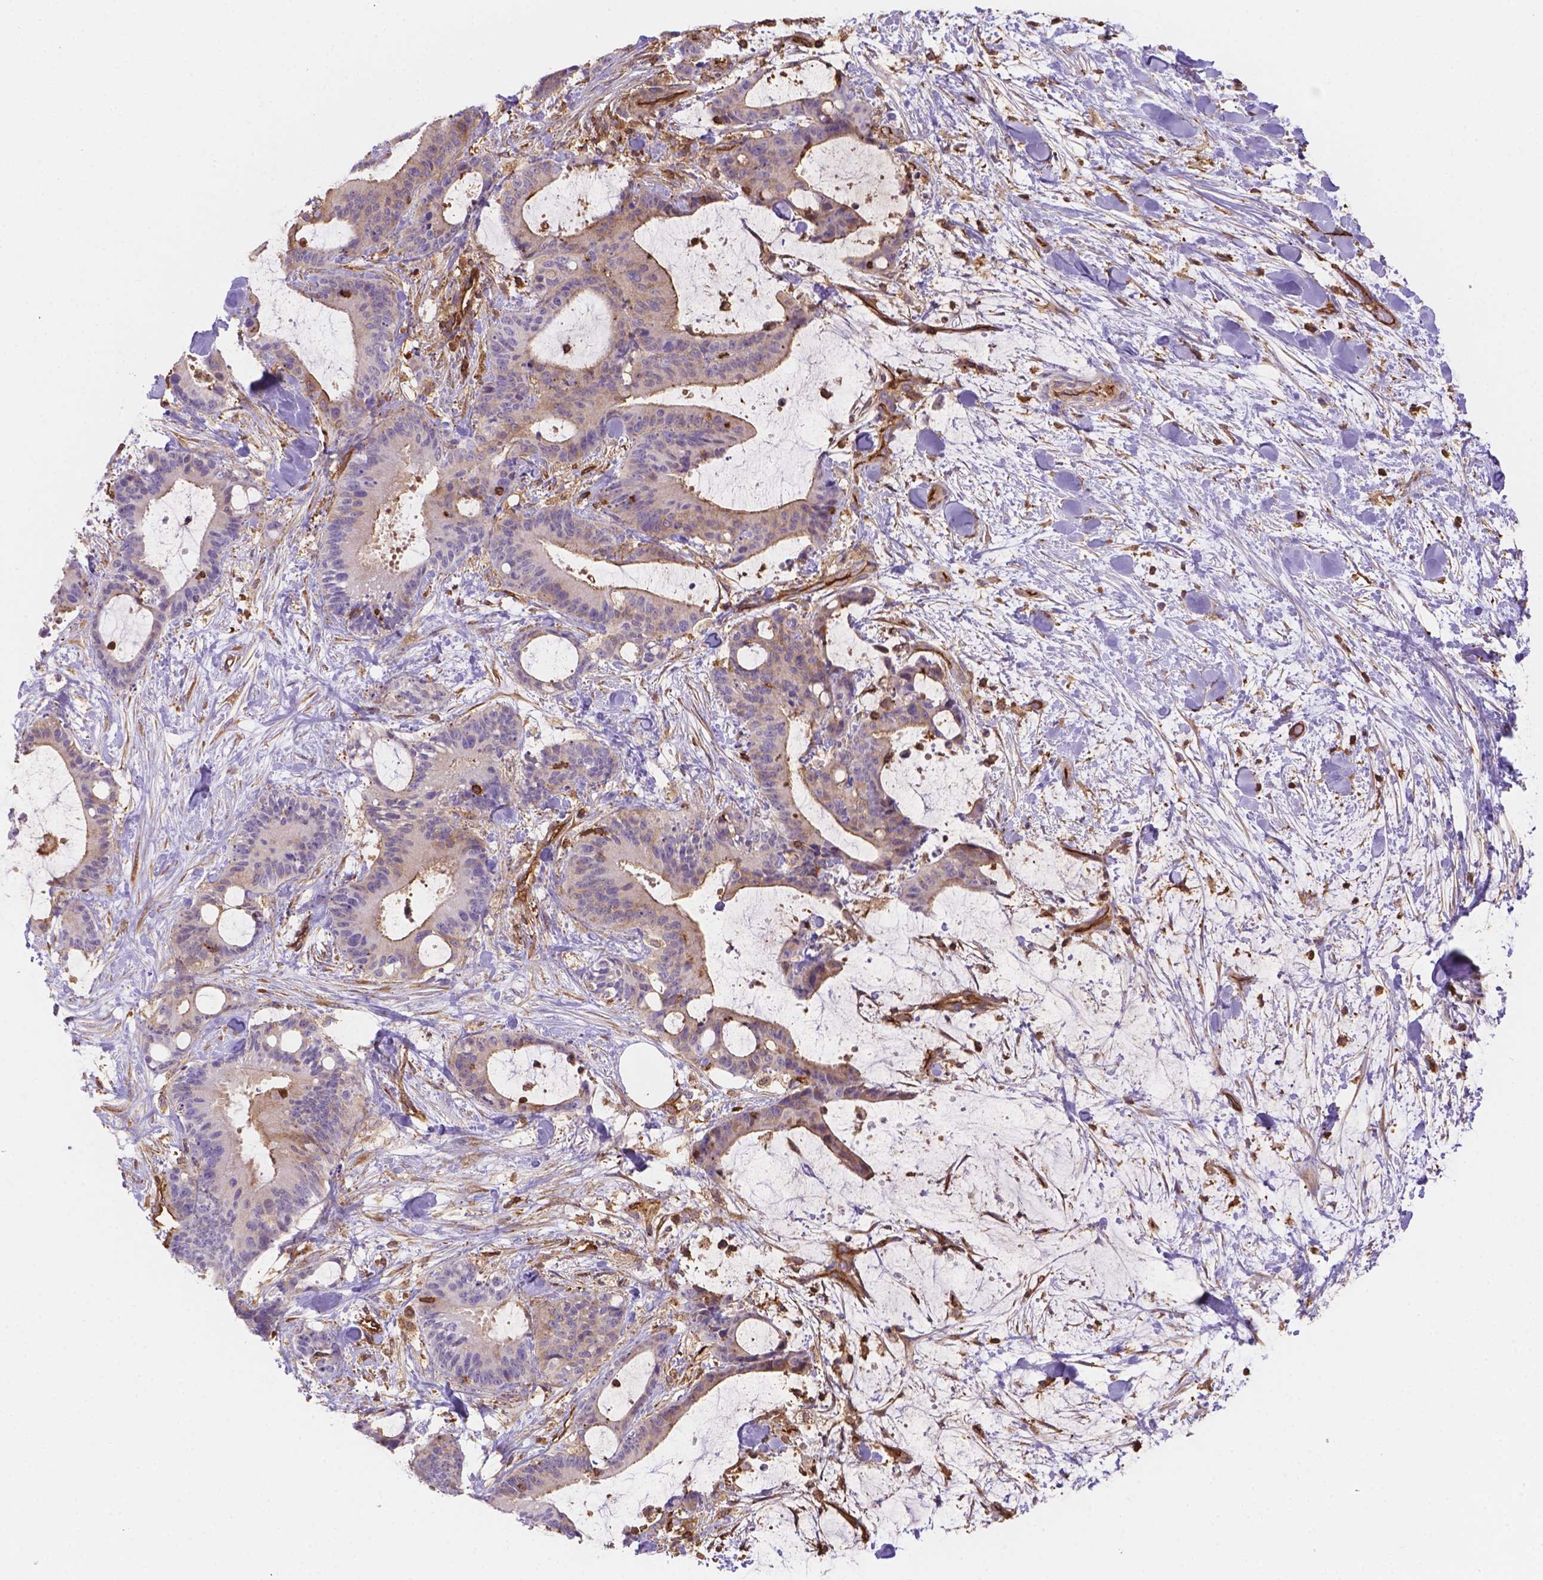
{"staining": {"intensity": "weak", "quantity": "<25%", "location": "cytoplasmic/membranous"}, "tissue": "liver cancer", "cell_type": "Tumor cells", "image_type": "cancer", "snomed": [{"axis": "morphology", "description": "Cholangiocarcinoma"}, {"axis": "topography", "description": "Liver"}], "caption": "The micrograph shows no staining of tumor cells in cholangiocarcinoma (liver). (Immunohistochemistry (ihc), brightfield microscopy, high magnification).", "gene": "DMWD", "patient": {"sex": "female", "age": 73}}